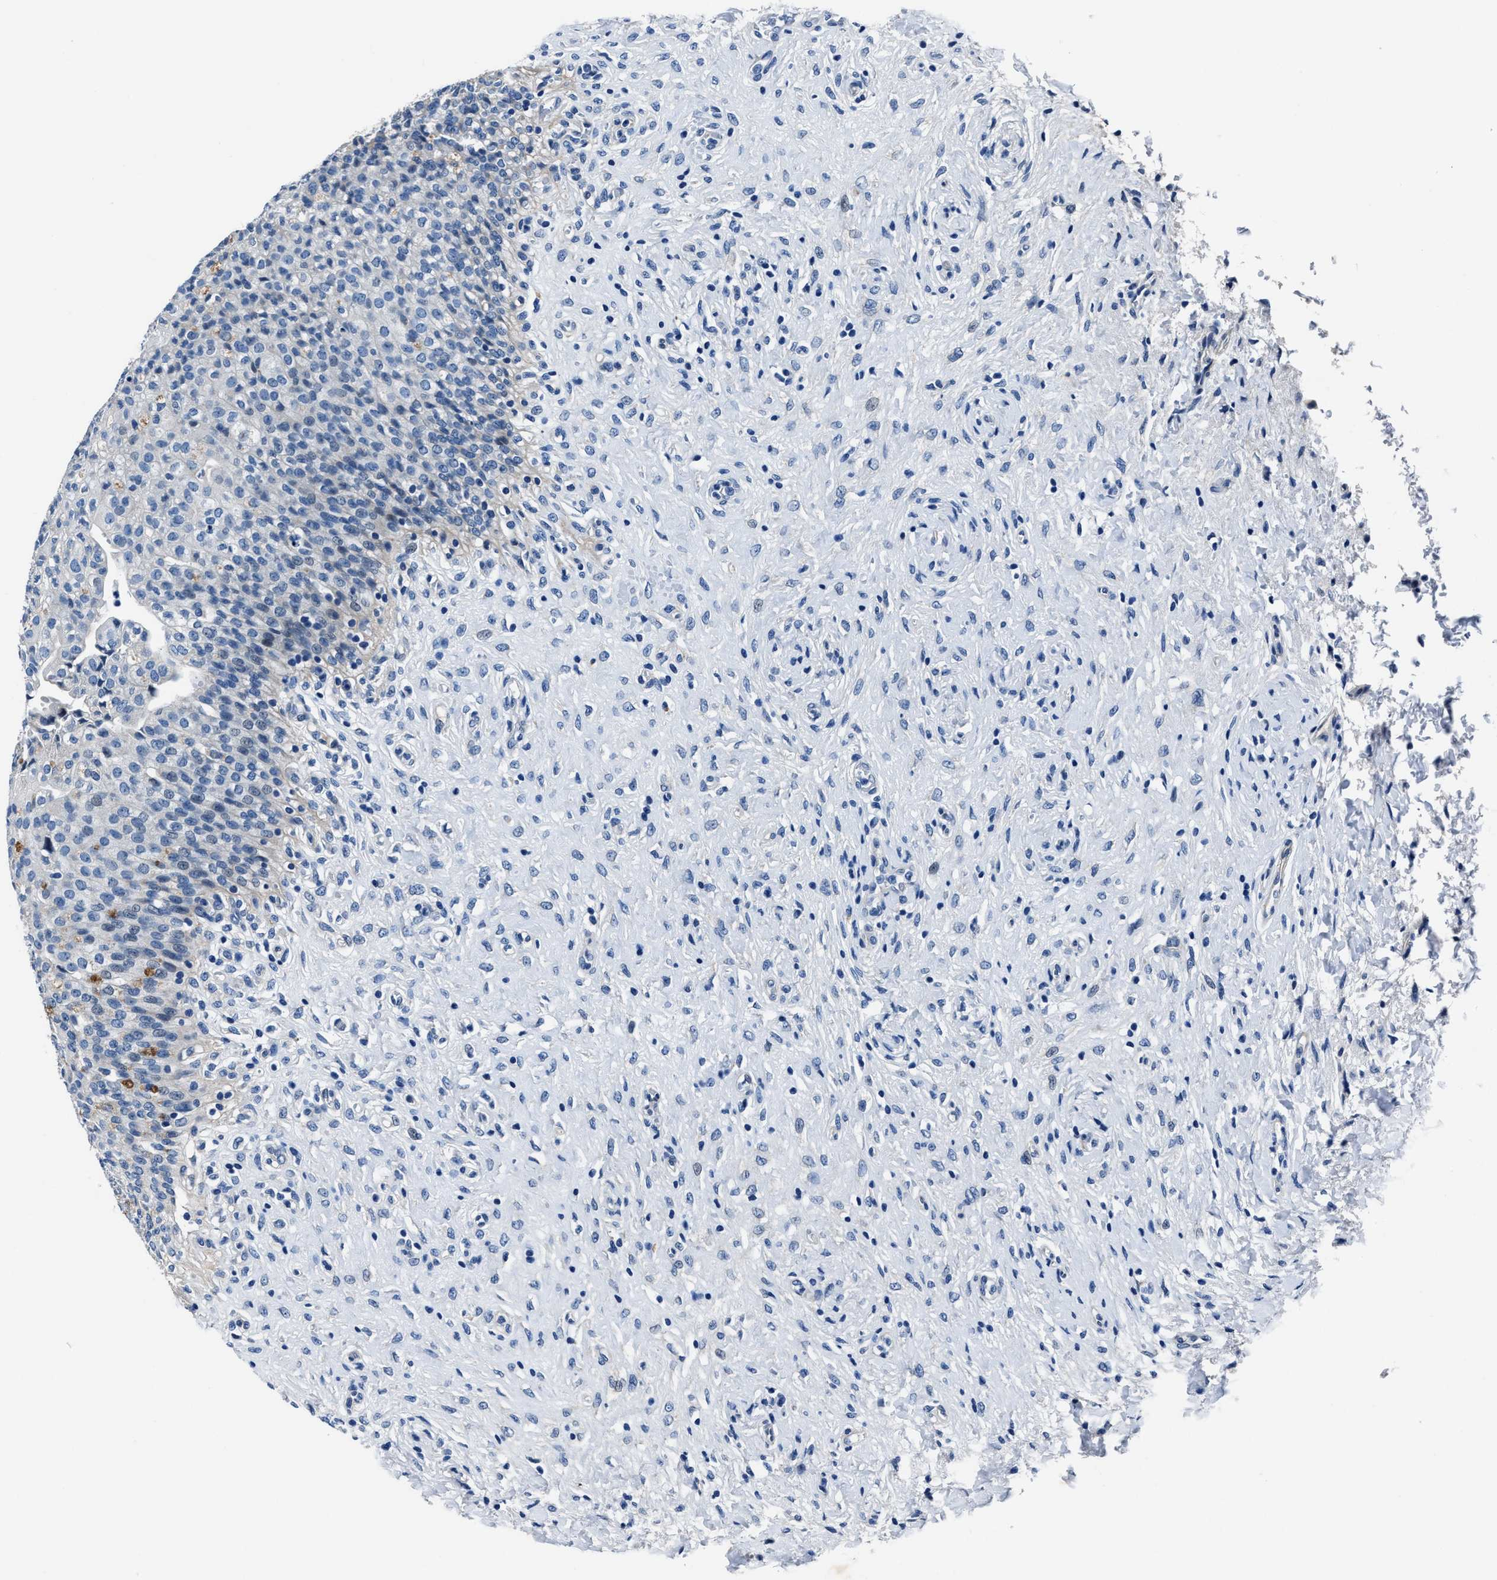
{"staining": {"intensity": "negative", "quantity": "none", "location": "none"}, "tissue": "urinary bladder", "cell_type": "Urothelial cells", "image_type": "normal", "snomed": [{"axis": "morphology", "description": "Urothelial carcinoma, High grade"}, {"axis": "topography", "description": "Urinary bladder"}], "caption": "Immunohistochemistry histopathology image of benign urinary bladder: urinary bladder stained with DAB demonstrates no significant protein expression in urothelial cells. Nuclei are stained in blue.", "gene": "NACAD", "patient": {"sex": "male", "age": 46}}